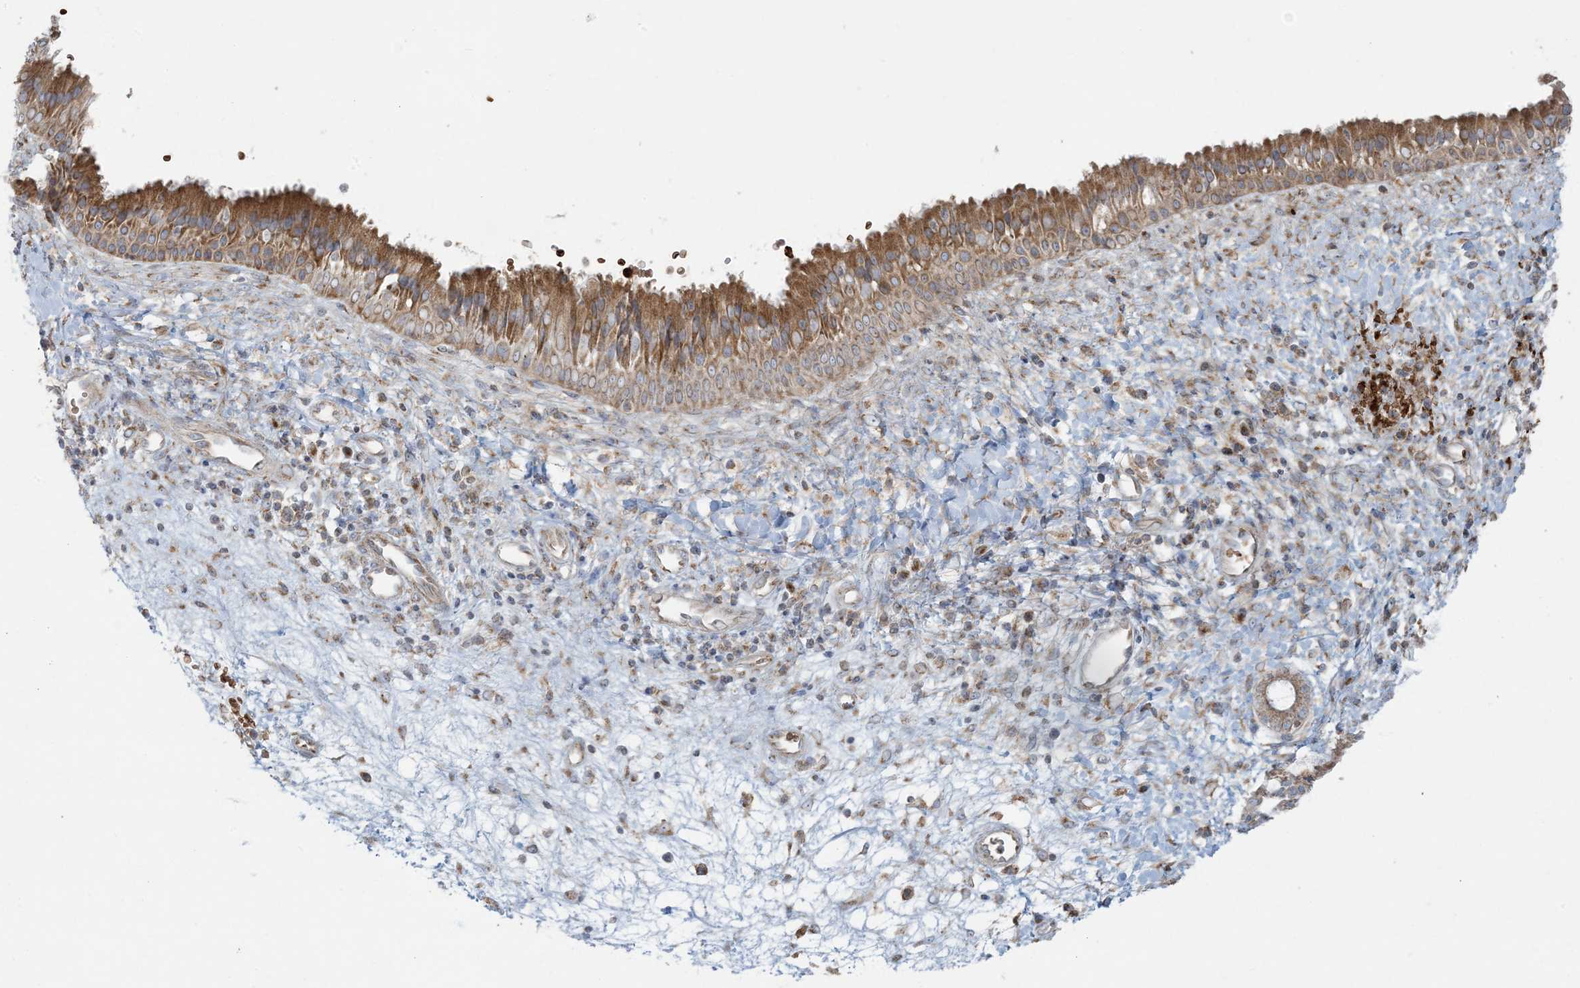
{"staining": {"intensity": "moderate", "quantity": ">75%", "location": "cytoplasmic/membranous"}, "tissue": "nasopharynx", "cell_type": "Respiratory epithelial cells", "image_type": "normal", "snomed": [{"axis": "morphology", "description": "Normal tissue, NOS"}, {"axis": "topography", "description": "Nasopharynx"}], "caption": "High-magnification brightfield microscopy of unremarkable nasopharynx stained with DAB (3,3'-diaminobenzidine) (brown) and counterstained with hematoxylin (blue). respiratory epithelial cells exhibit moderate cytoplasmic/membranous staining is present in approximately>75% of cells. The staining was performed using DAB, with brown indicating positive protein expression. Nuclei are stained blue with hematoxylin.", "gene": "PIK3R4", "patient": {"sex": "male", "age": 22}}